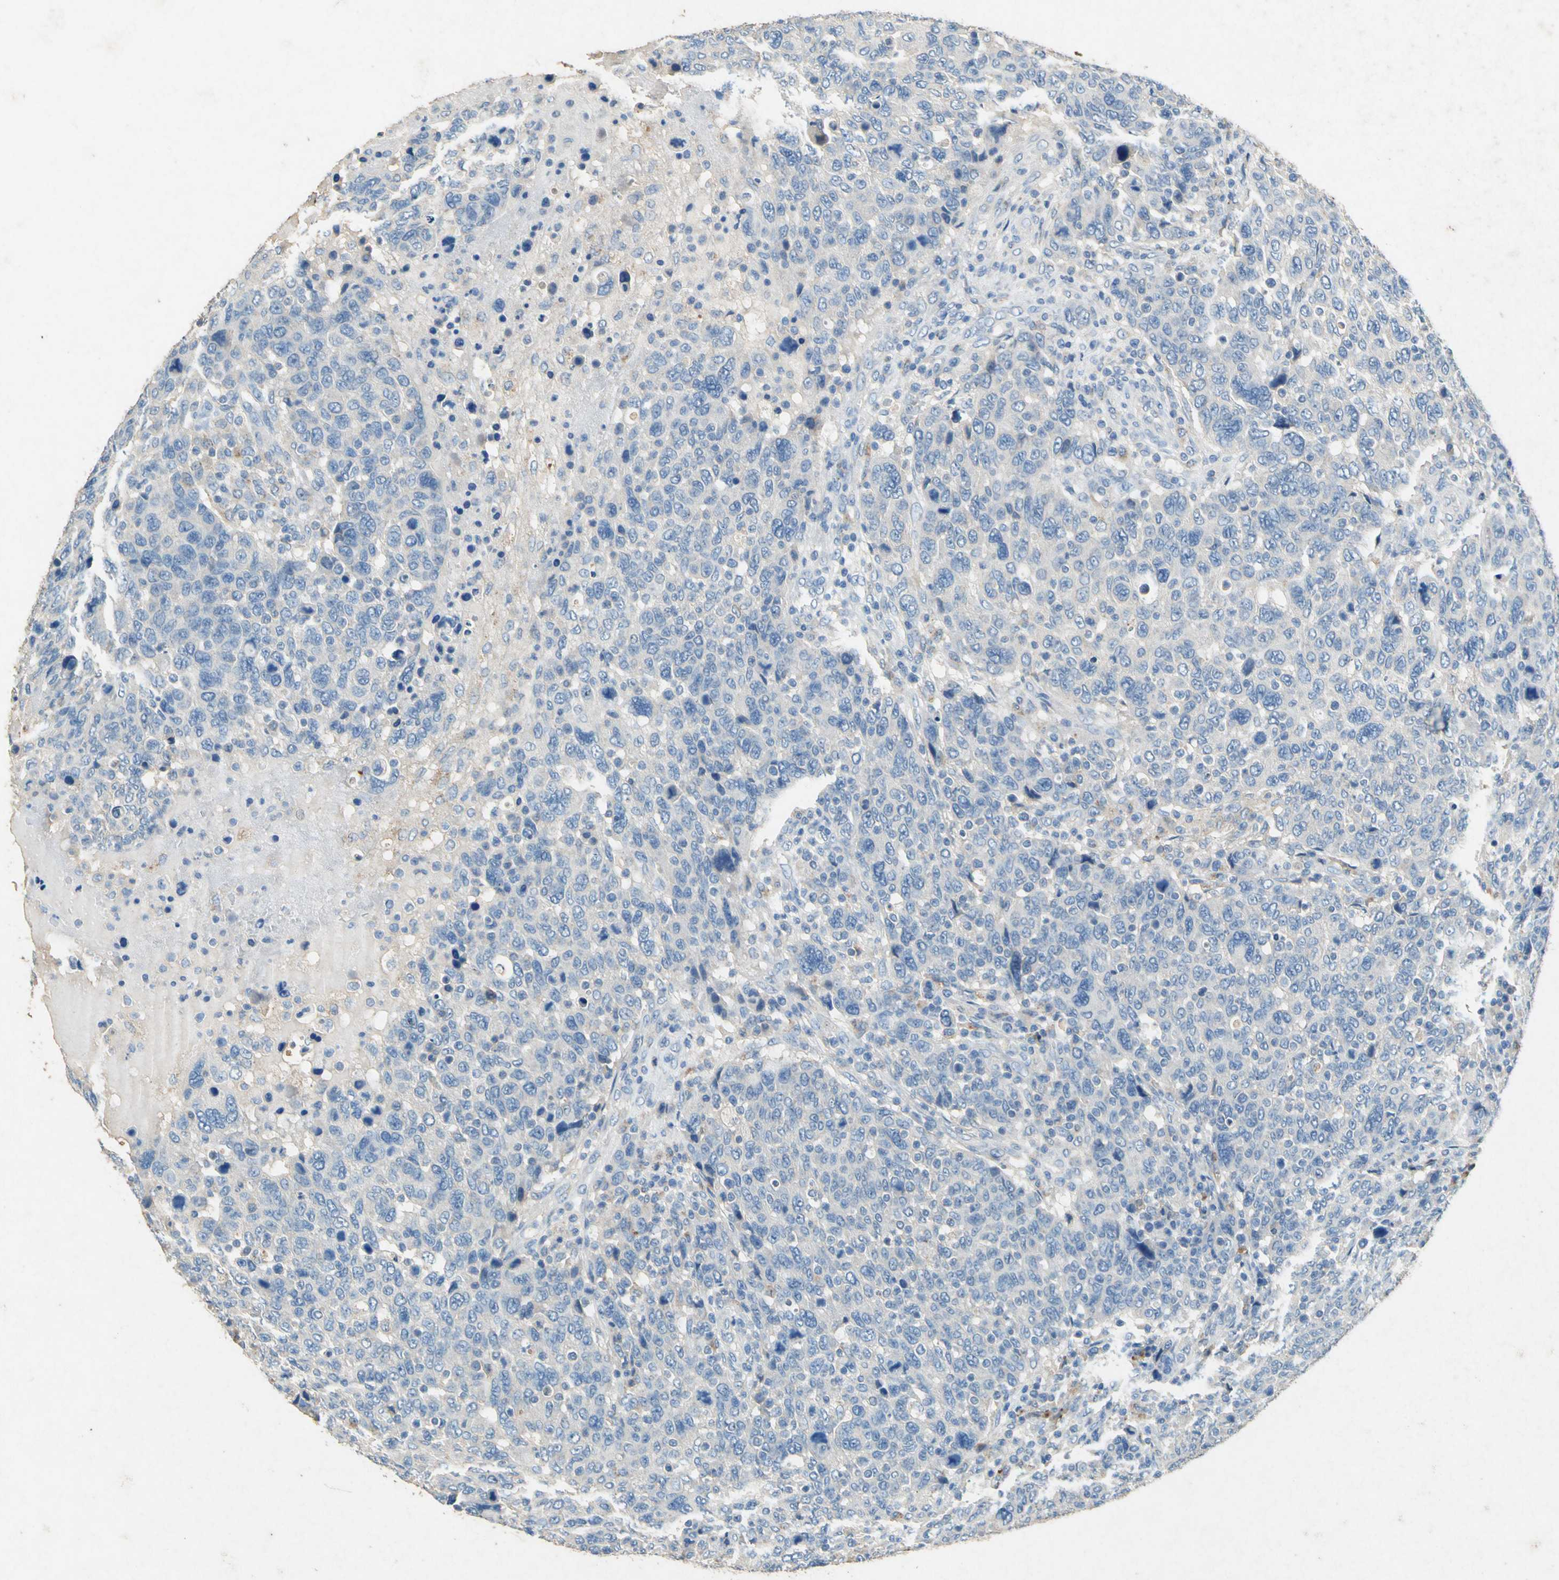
{"staining": {"intensity": "weak", "quantity": "25%-75%", "location": "cytoplasmic/membranous"}, "tissue": "breast cancer", "cell_type": "Tumor cells", "image_type": "cancer", "snomed": [{"axis": "morphology", "description": "Duct carcinoma"}, {"axis": "topography", "description": "Breast"}], "caption": "Immunohistochemistry (IHC) of breast cancer (invasive ductal carcinoma) exhibits low levels of weak cytoplasmic/membranous expression in approximately 25%-75% of tumor cells. (IHC, brightfield microscopy, high magnification).", "gene": "ADAMTS5", "patient": {"sex": "female", "age": 37}}